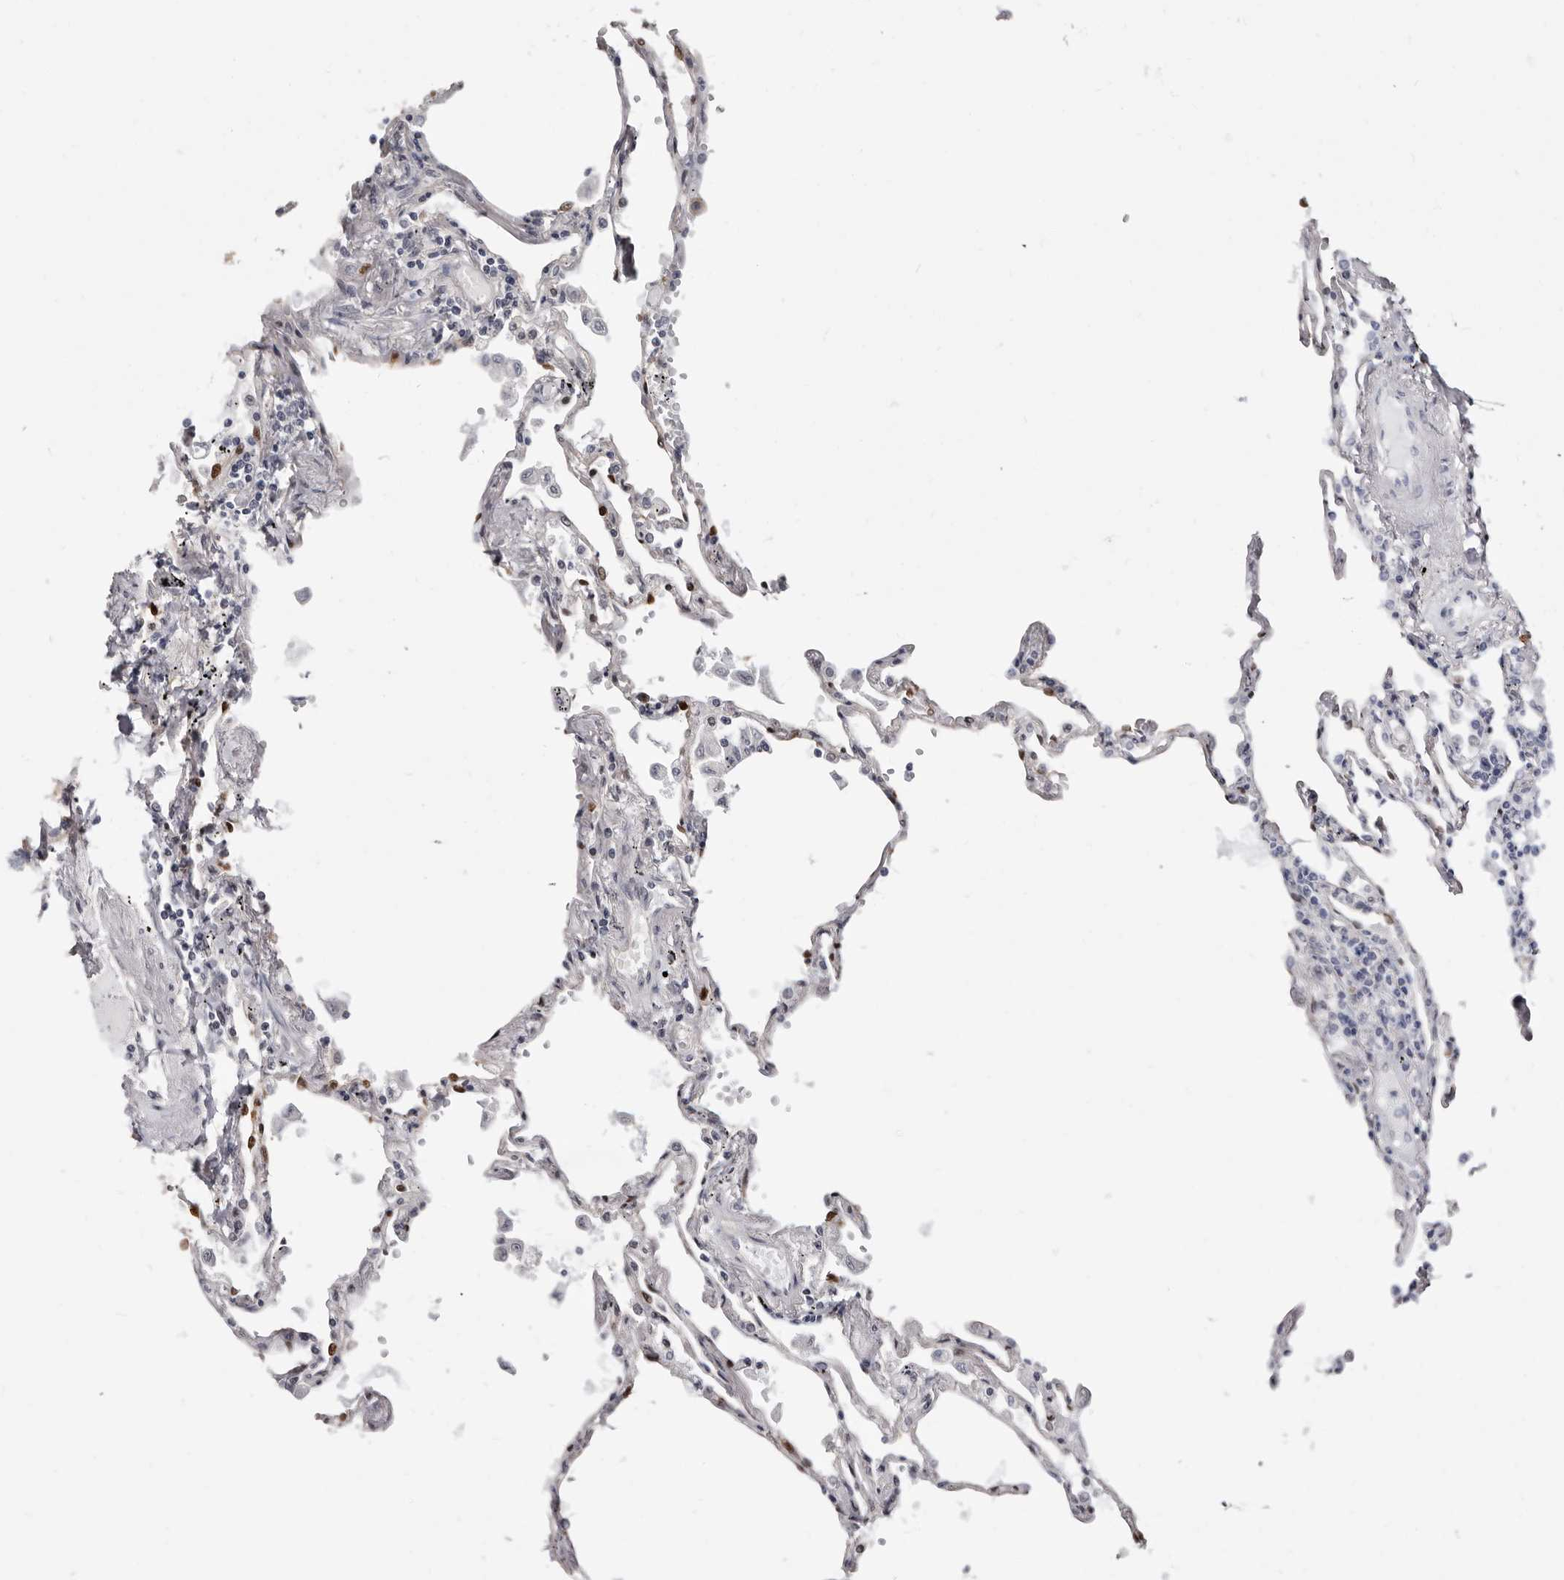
{"staining": {"intensity": "moderate", "quantity": "<25%", "location": "nuclear"}, "tissue": "lung", "cell_type": "Alveolar cells", "image_type": "normal", "snomed": [{"axis": "morphology", "description": "Normal tissue, NOS"}, {"axis": "topography", "description": "Lung"}], "caption": "DAB immunohistochemical staining of normal human lung exhibits moderate nuclear protein positivity in approximately <25% of alveolar cells.", "gene": "KHDRBS2", "patient": {"sex": "female", "age": 67}}